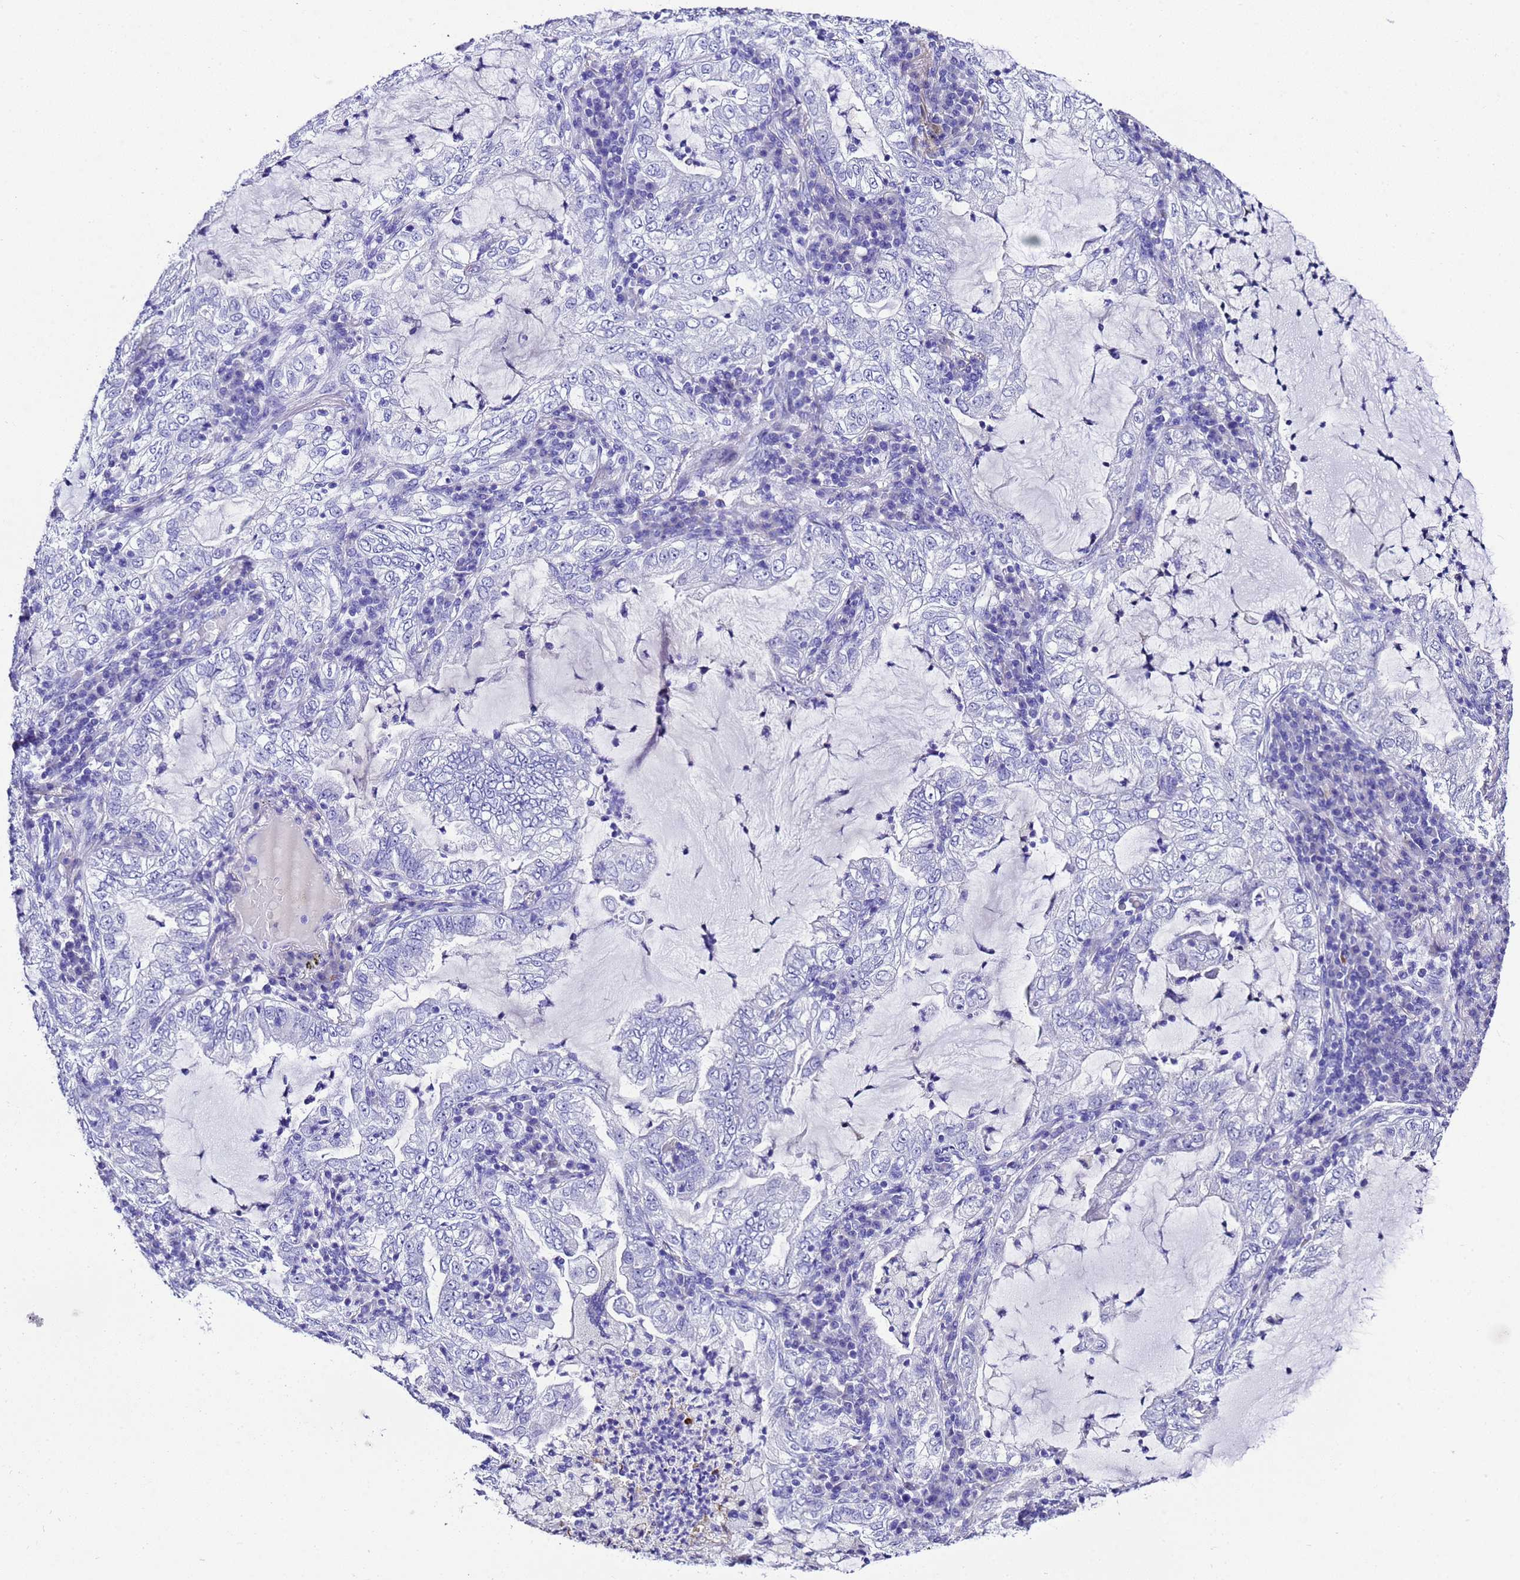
{"staining": {"intensity": "negative", "quantity": "none", "location": "none"}, "tissue": "lung cancer", "cell_type": "Tumor cells", "image_type": "cancer", "snomed": [{"axis": "morphology", "description": "Adenocarcinoma, NOS"}, {"axis": "topography", "description": "Lung"}], "caption": "An IHC image of adenocarcinoma (lung) is shown. There is no staining in tumor cells of adenocarcinoma (lung).", "gene": "UGT2B10", "patient": {"sex": "female", "age": 73}}